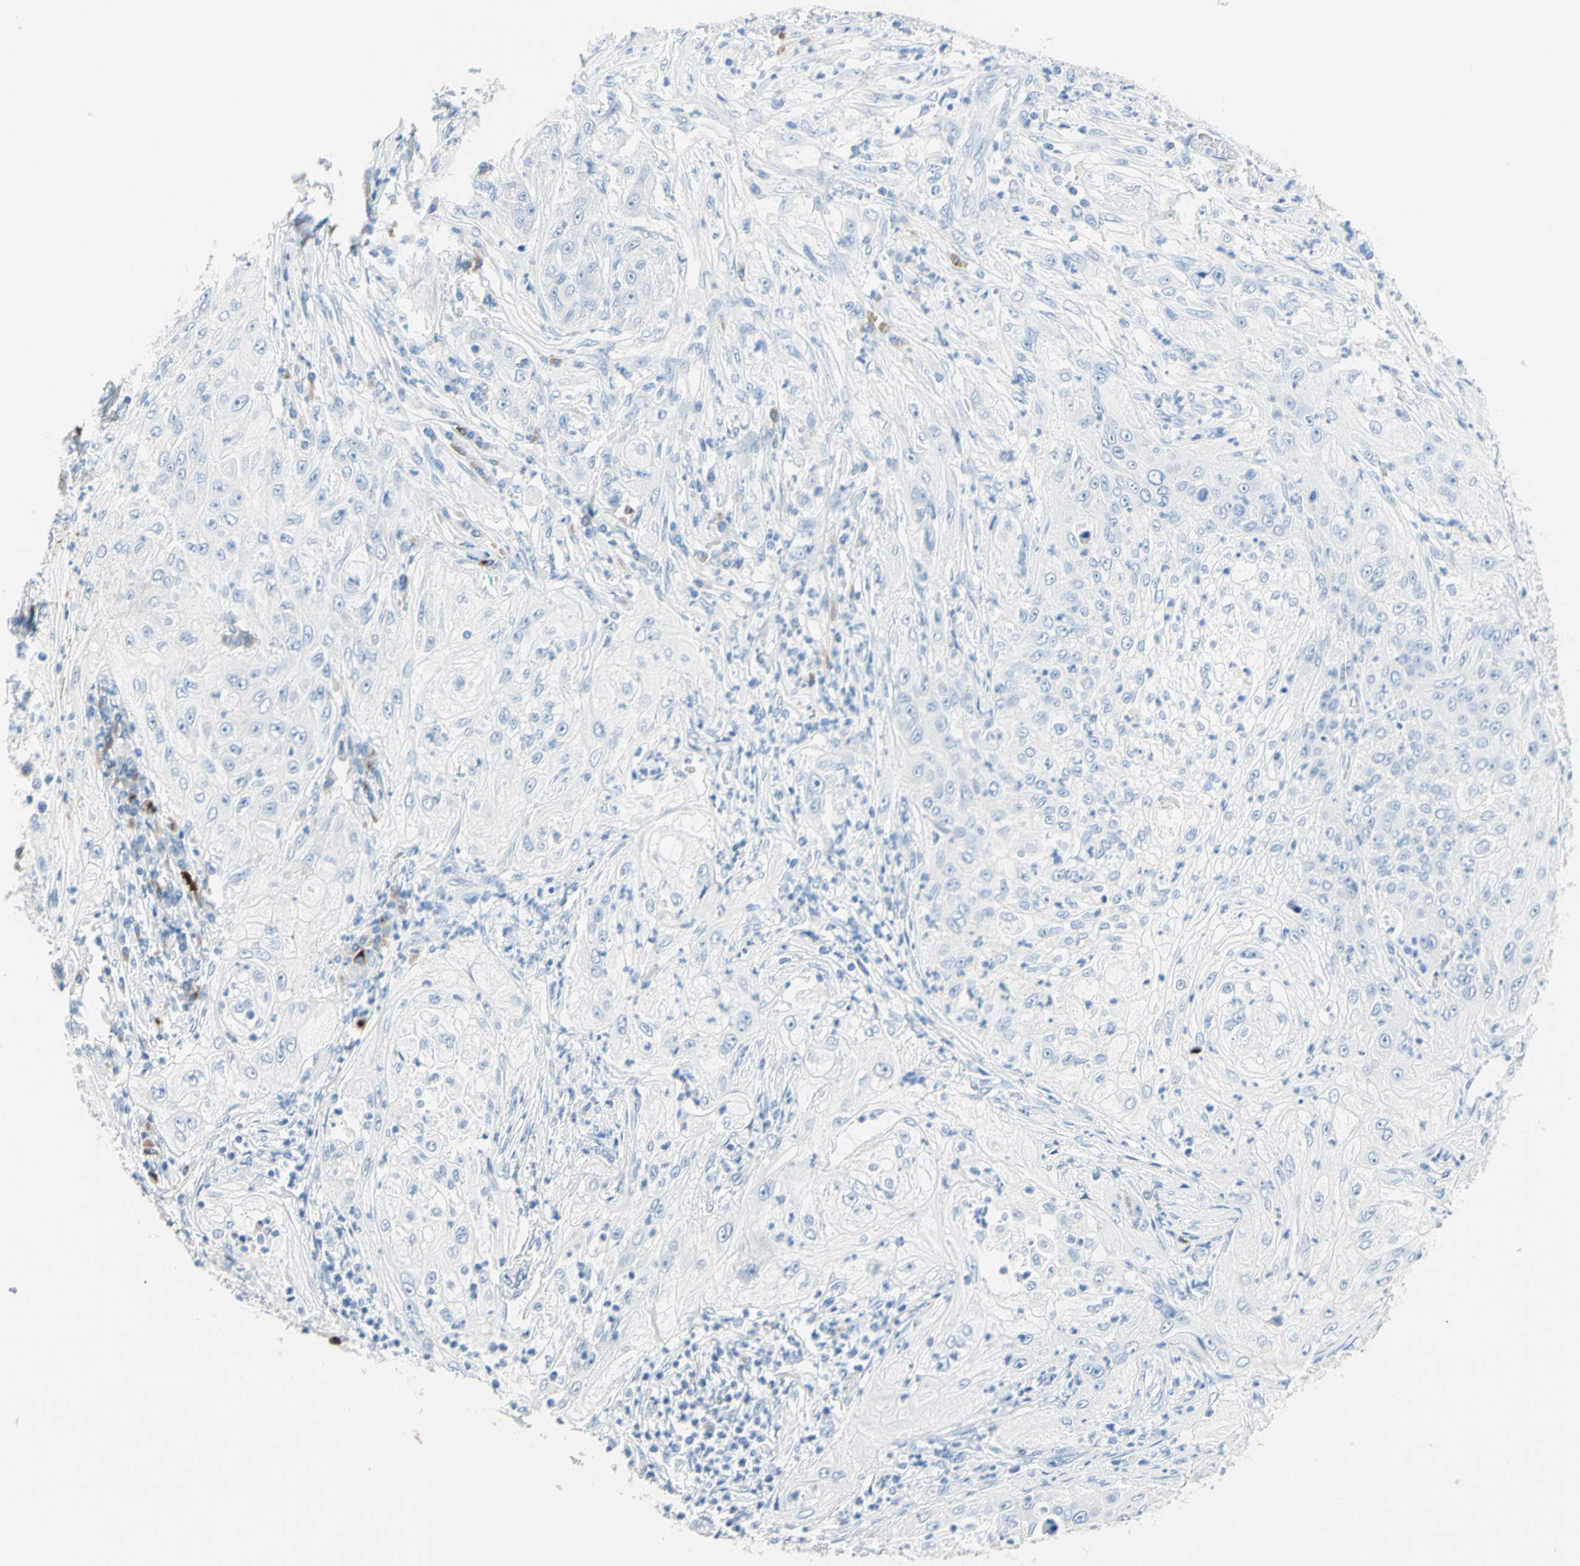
{"staining": {"intensity": "negative", "quantity": "none", "location": "none"}, "tissue": "lung cancer", "cell_type": "Tumor cells", "image_type": "cancer", "snomed": [{"axis": "morphology", "description": "Inflammation, NOS"}, {"axis": "morphology", "description": "Squamous cell carcinoma, NOS"}, {"axis": "topography", "description": "Lymph node"}, {"axis": "topography", "description": "Soft tissue"}, {"axis": "topography", "description": "Lung"}], "caption": "DAB immunohistochemical staining of human lung squamous cell carcinoma reveals no significant expression in tumor cells.", "gene": "IL6ST", "patient": {"sex": "male", "age": 66}}